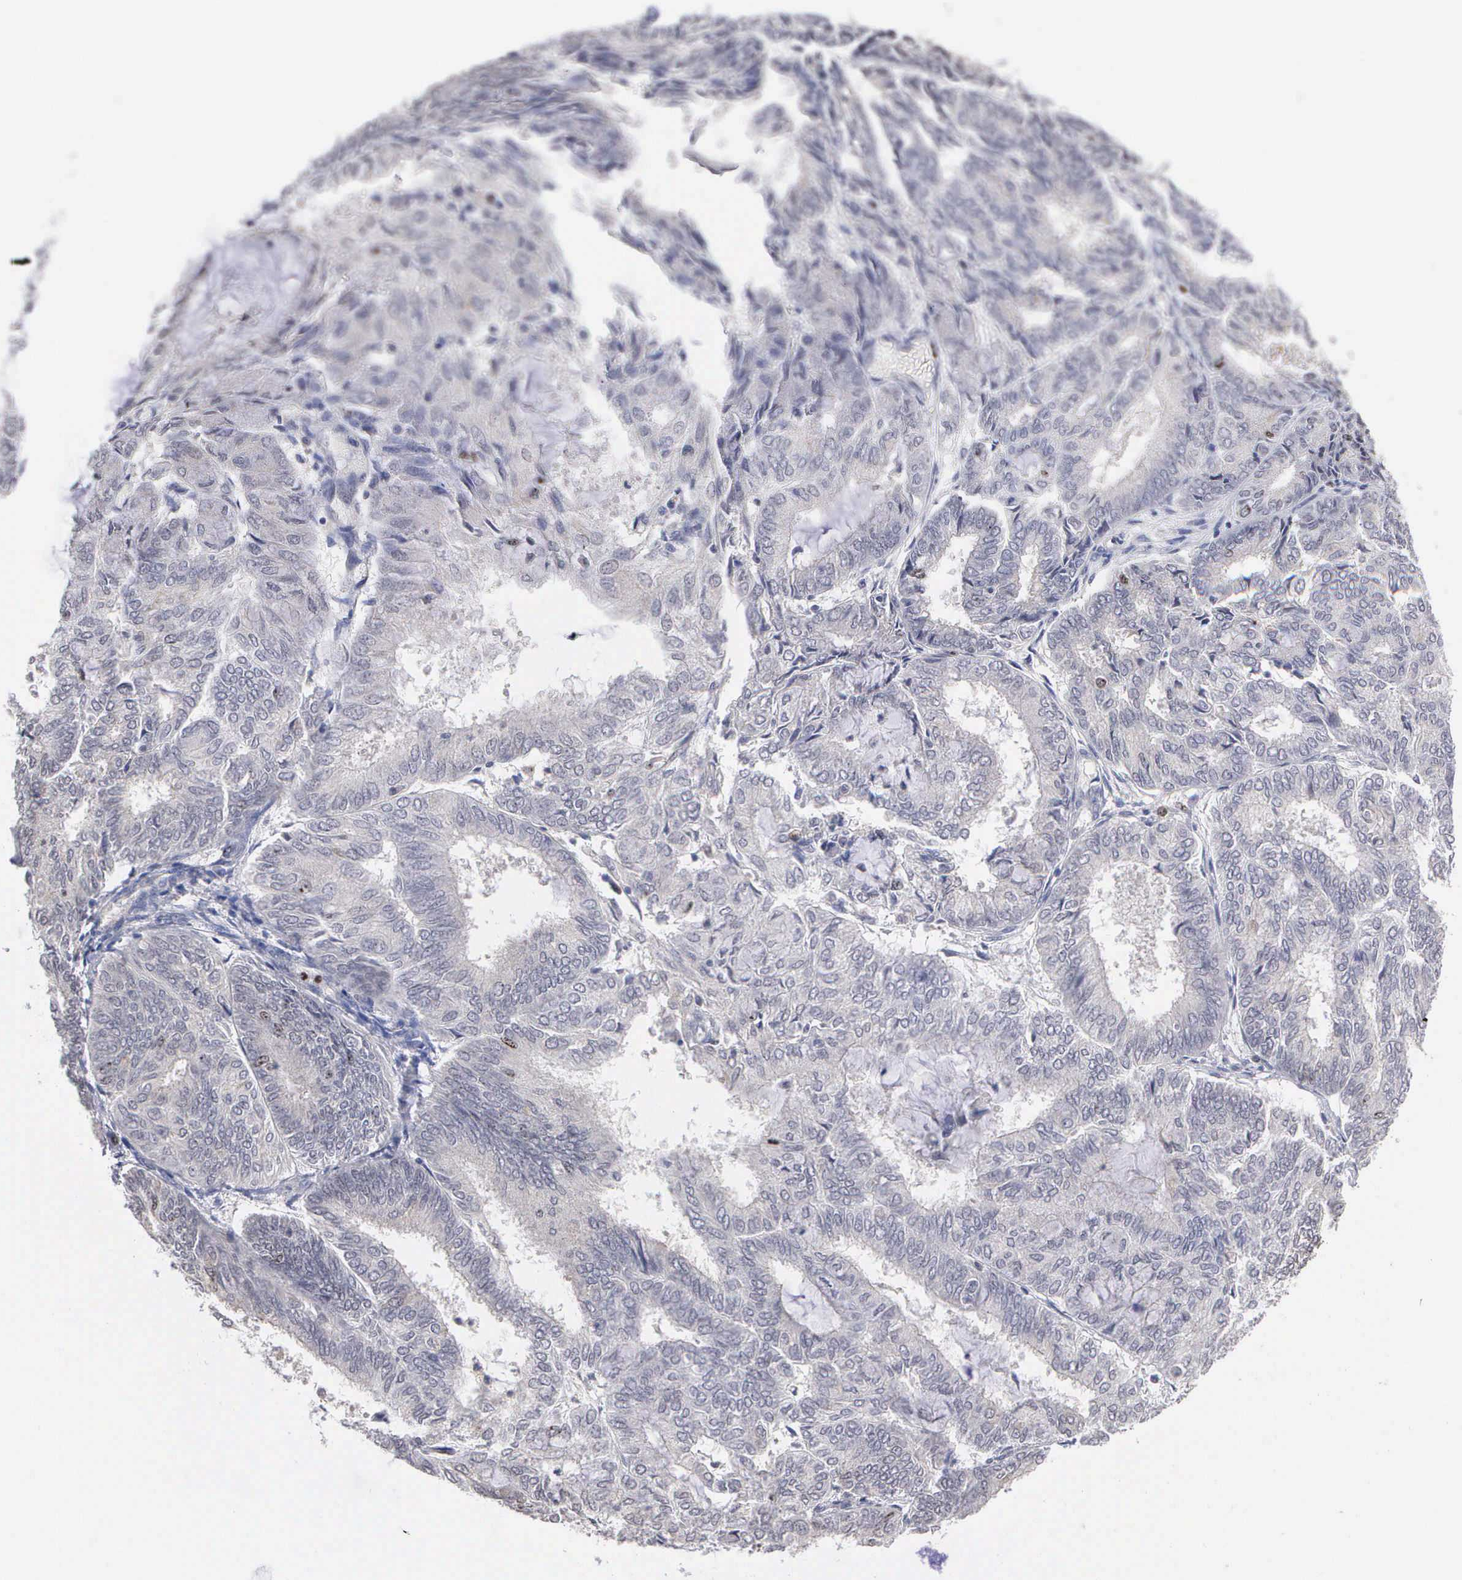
{"staining": {"intensity": "negative", "quantity": "none", "location": "none"}, "tissue": "endometrial cancer", "cell_type": "Tumor cells", "image_type": "cancer", "snomed": [{"axis": "morphology", "description": "Adenocarcinoma, NOS"}, {"axis": "topography", "description": "Endometrium"}], "caption": "This is an IHC photomicrograph of endometrial adenocarcinoma. There is no staining in tumor cells.", "gene": "KDM6A", "patient": {"sex": "female", "age": 59}}